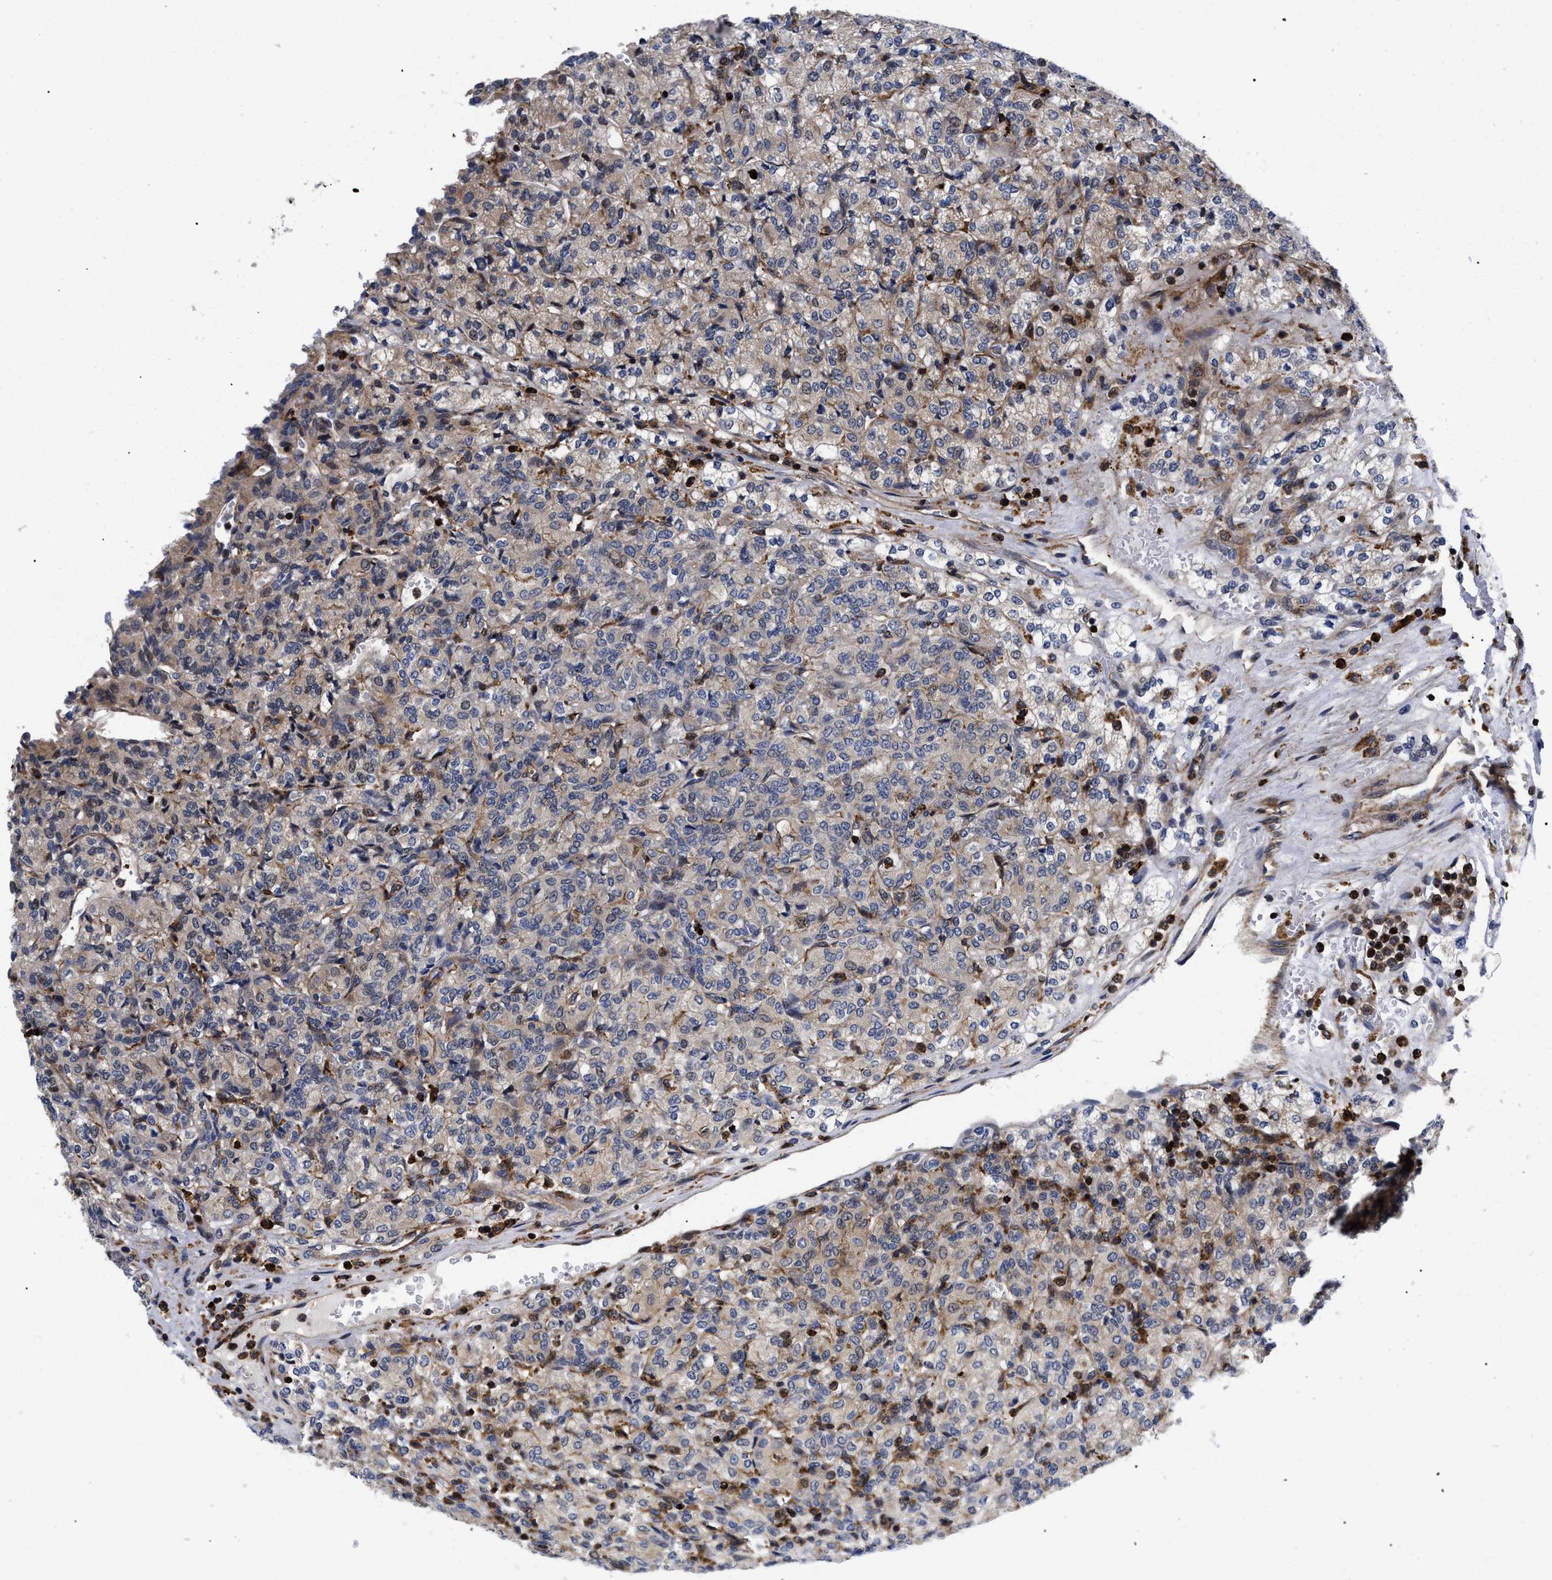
{"staining": {"intensity": "weak", "quantity": ">75%", "location": "cytoplasmic/membranous"}, "tissue": "renal cancer", "cell_type": "Tumor cells", "image_type": "cancer", "snomed": [{"axis": "morphology", "description": "Adenocarcinoma, NOS"}, {"axis": "topography", "description": "Kidney"}], "caption": "Immunohistochemical staining of renal cancer reveals low levels of weak cytoplasmic/membranous positivity in about >75% of tumor cells.", "gene": "SPAST", "patient": {"sex": "male", "age": 77}}